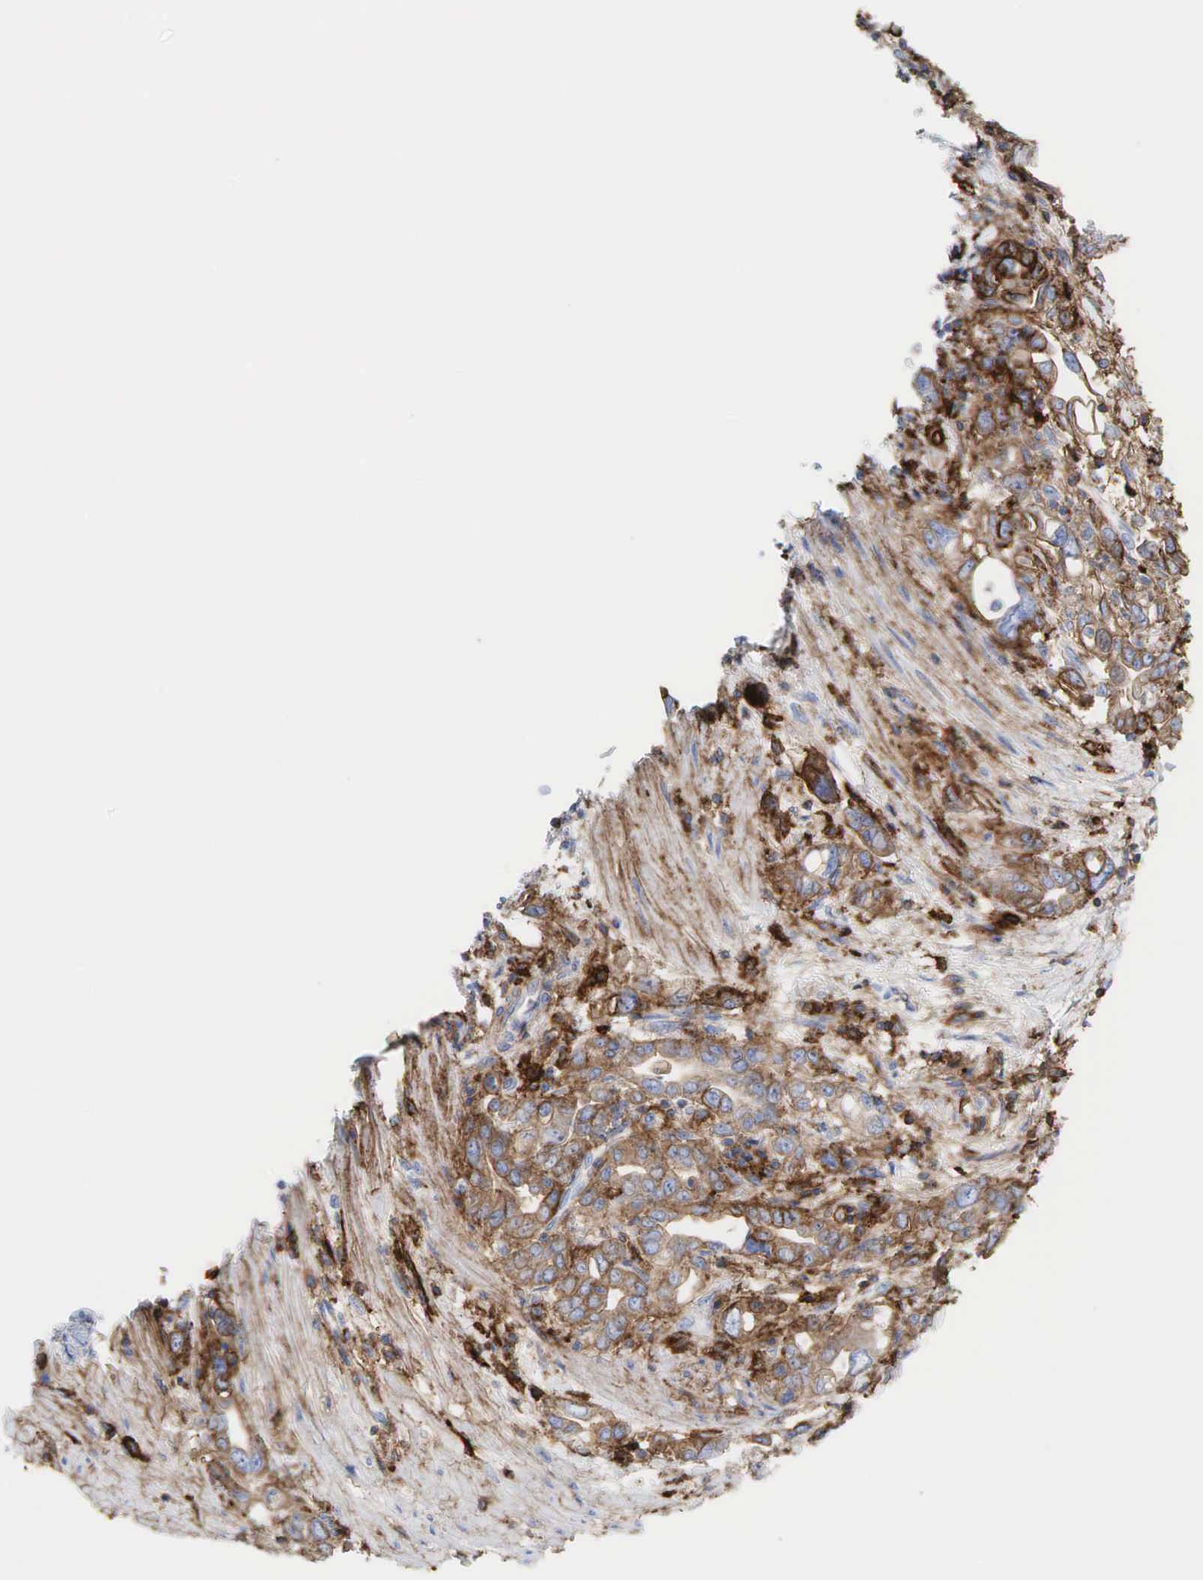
{"staining": {"intensity": "weak", "quantity": "25%-75%", "location": "cytoplasmic/membranous"}, "tissue": "pancreatic cancer", "cell_type": "Tumor cells", "image_type": "cancer", "snomed": [{"axis": "morphology", "description": "Adenocarcinoma, NOS"}, {"axis": "topography", "description": "Pancreas"}], "caption": "IHC of pancreatic adenocarcinoma reveals low levels of weak cytoplasmic/membranous positivity in approximately 25%-75% of tumor cells.", "gene": "CD44", "patient": {"sex": "female", "age": 57}}